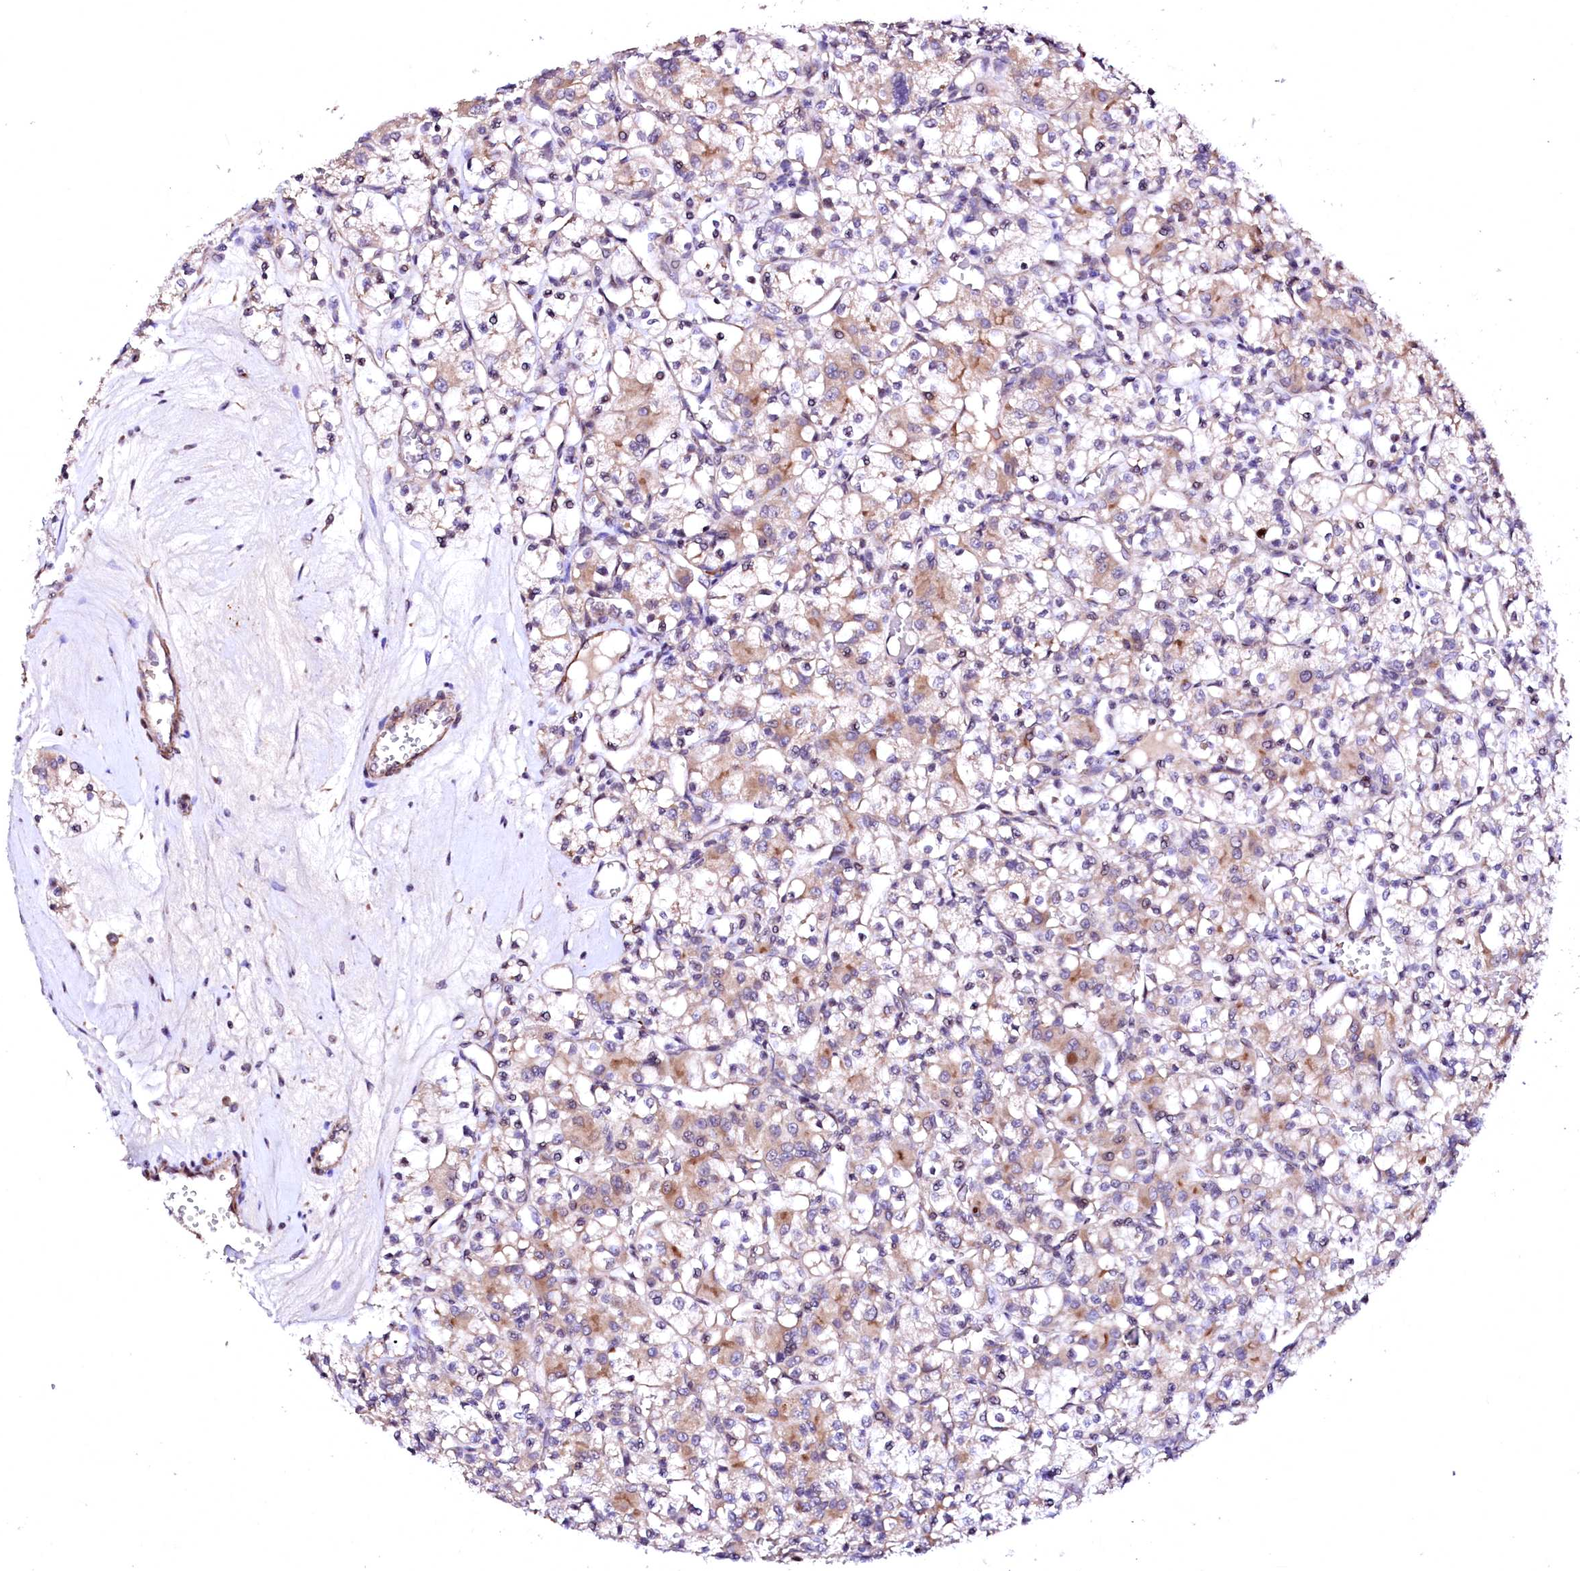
{"staining": {"intensity": "weak", "quantity": "25%-75%", "location": "cytoplasmic/membranous"}, "tissue": "renal cancer", "cell_type": "Tumor cells", "image_type": "cancer", "snomed": [{"axis": "morphology", "description": "Adenocarcinoma, NOS"}, {"axis": "topography", "description": "Kidney"}], "caption": "A high-resolution photomicrograph shows immunohistochemistry (IHC) staining of renal adenocarcinoma, which demonstrates weak cytoplasmic/membranous staining in about 25%-75% of tumor cells.", "gene": "GPR176", "patient": {"sex": "female", "age": 59}}